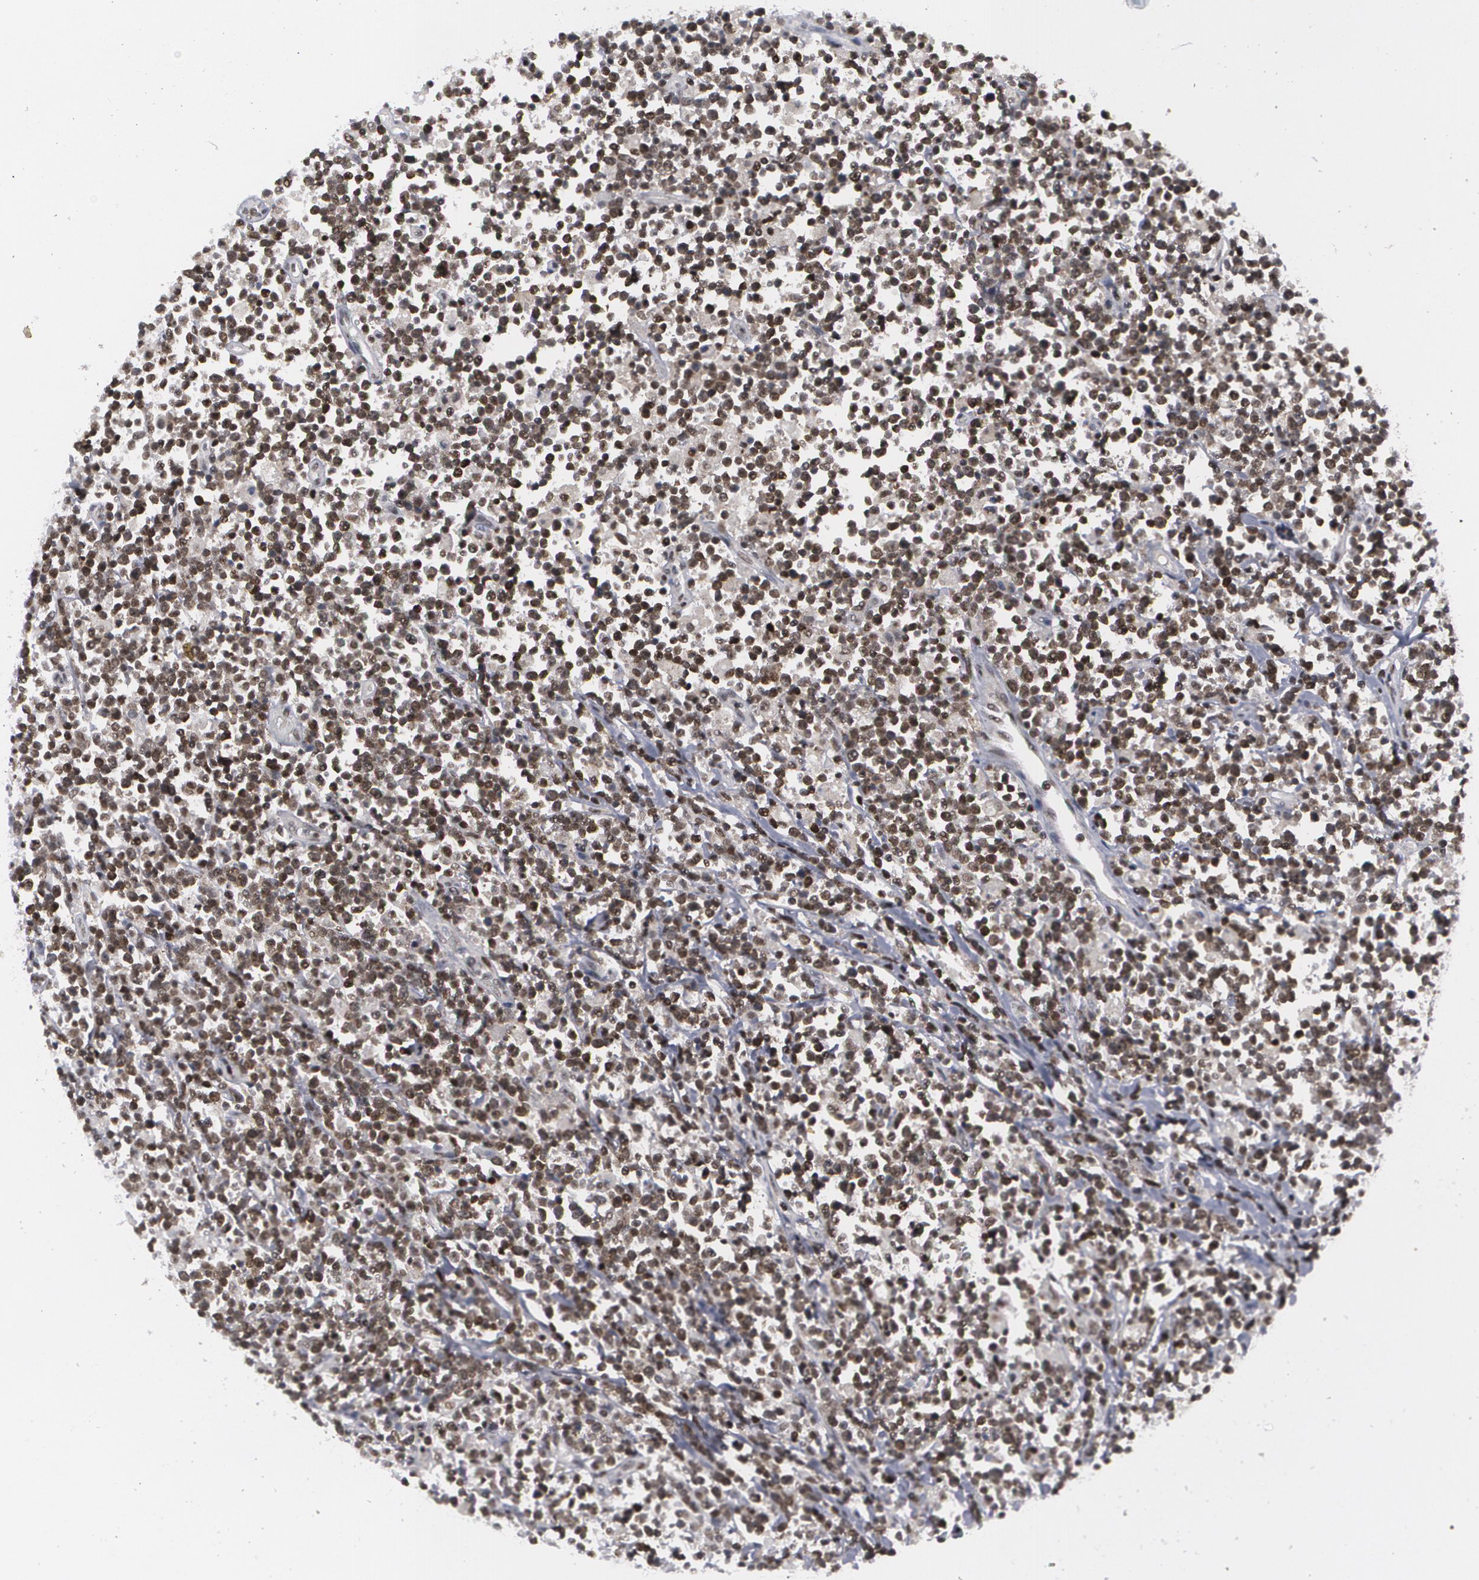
{"staining": {"intensity": "strong", "quantity": ">75%", "location": "nuclear"}, "tissue": "lymphoma", "cell_type": "Tumor cells", "image_type": "cancer", "snomed": [{"axis": "morphology", "description": "Malignant lymphoma, non-Hodgkin's type, High grade"}, {"axis": "topography", "description": "Colon"}], "caption": "Lymphoma stained with a brown dye demonstrates strong nuclear positive expression in about >75% of tumor cells.", "gene": "MCL1", "patient": {"sex": "male", "age": 82}}